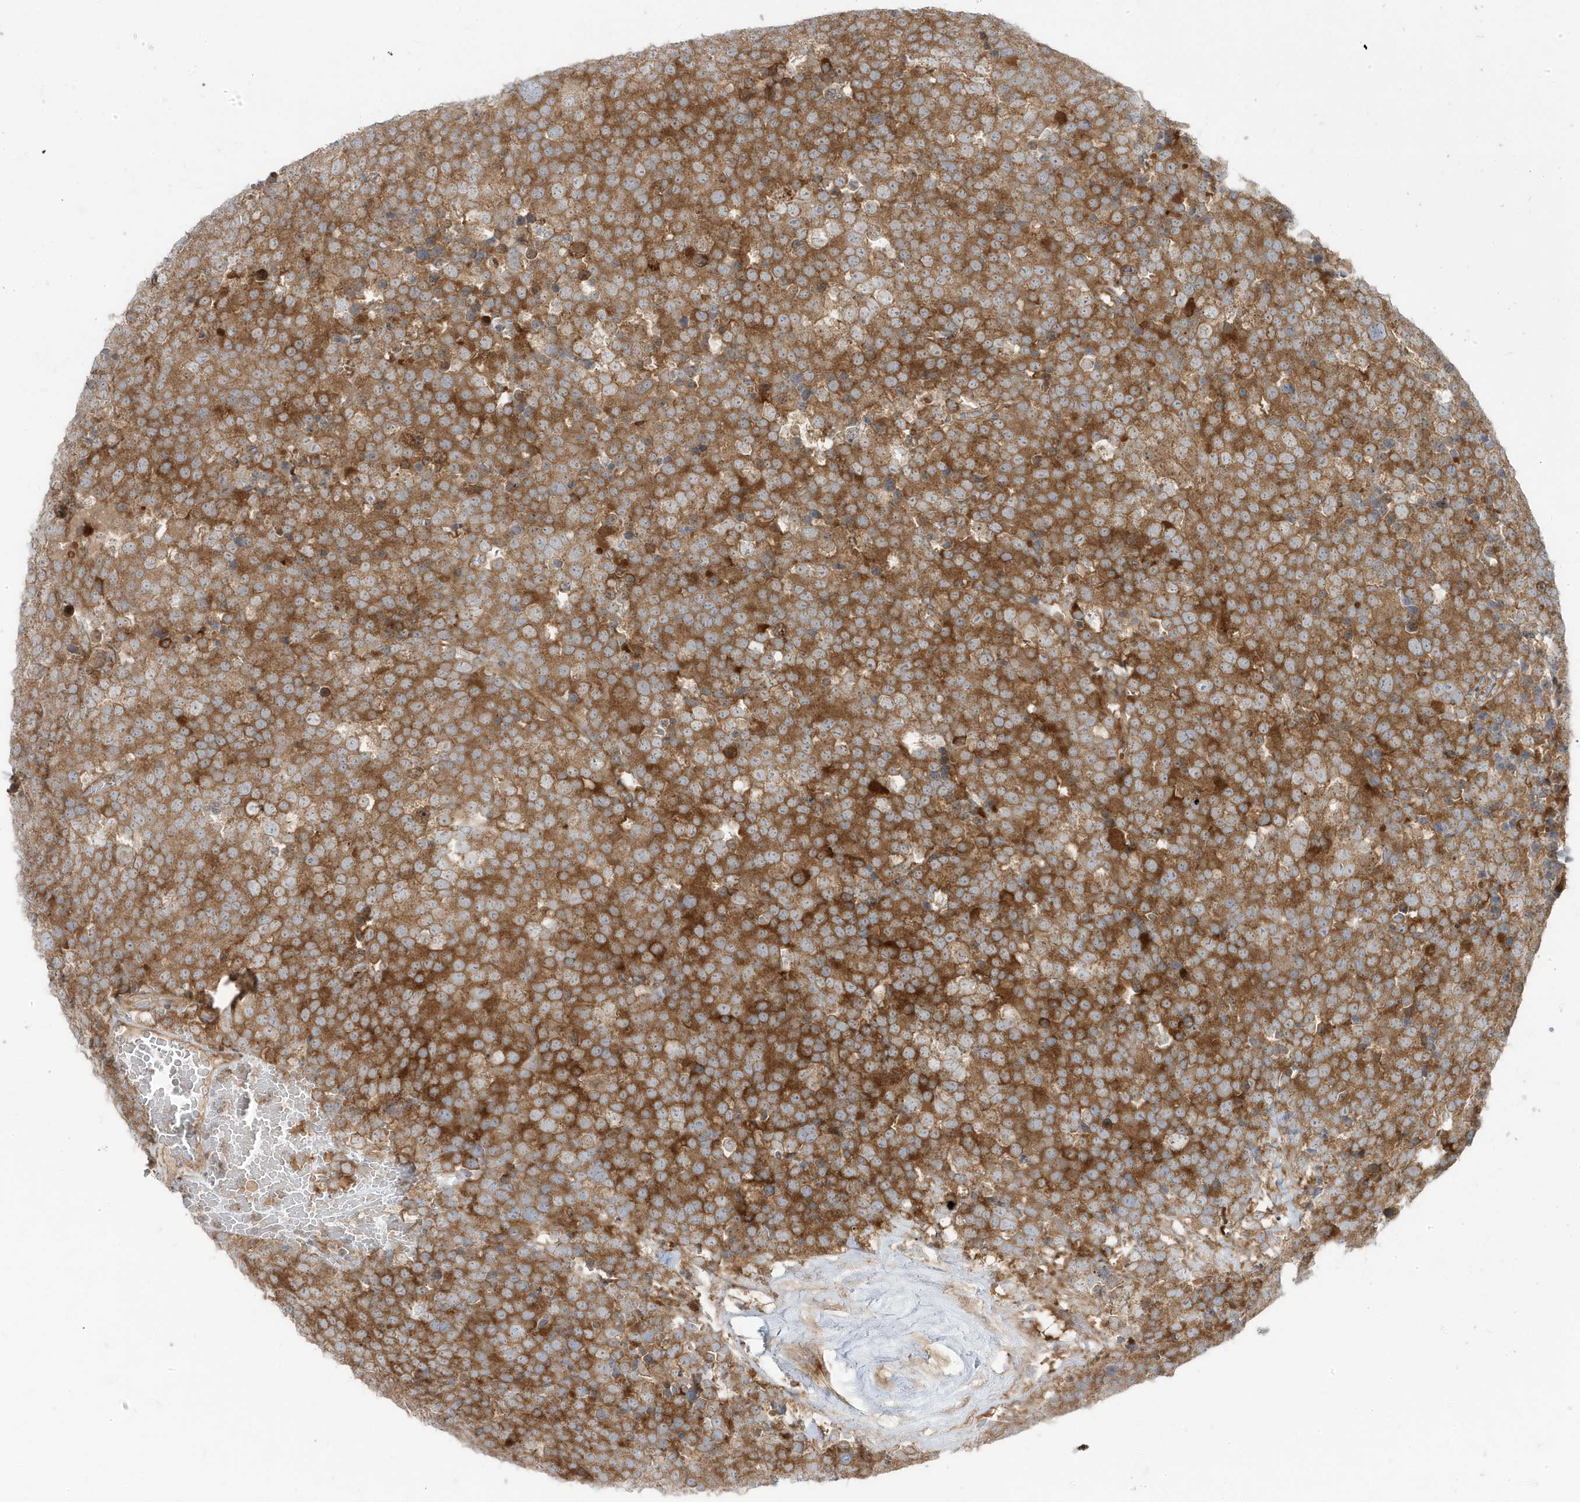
{"staining": {"intensity": "moderate", "quantity": ">75%", "location": "cytoplasmic/membranous"}, "tissue": "testis cancer", "cell_type": "Tumor cells", "image_type": "cancer", "snomed": [{"axis": "morphology", "description": "Seminoma, NOS"}, {"axis": "topography", "description": "Testis"}], "caption": "Testis seminoma stained with a protein marker demonstrates moderate staining in tumor cells.", "gene": "STAM", "patient": {"sex": "male", "age": 71}}